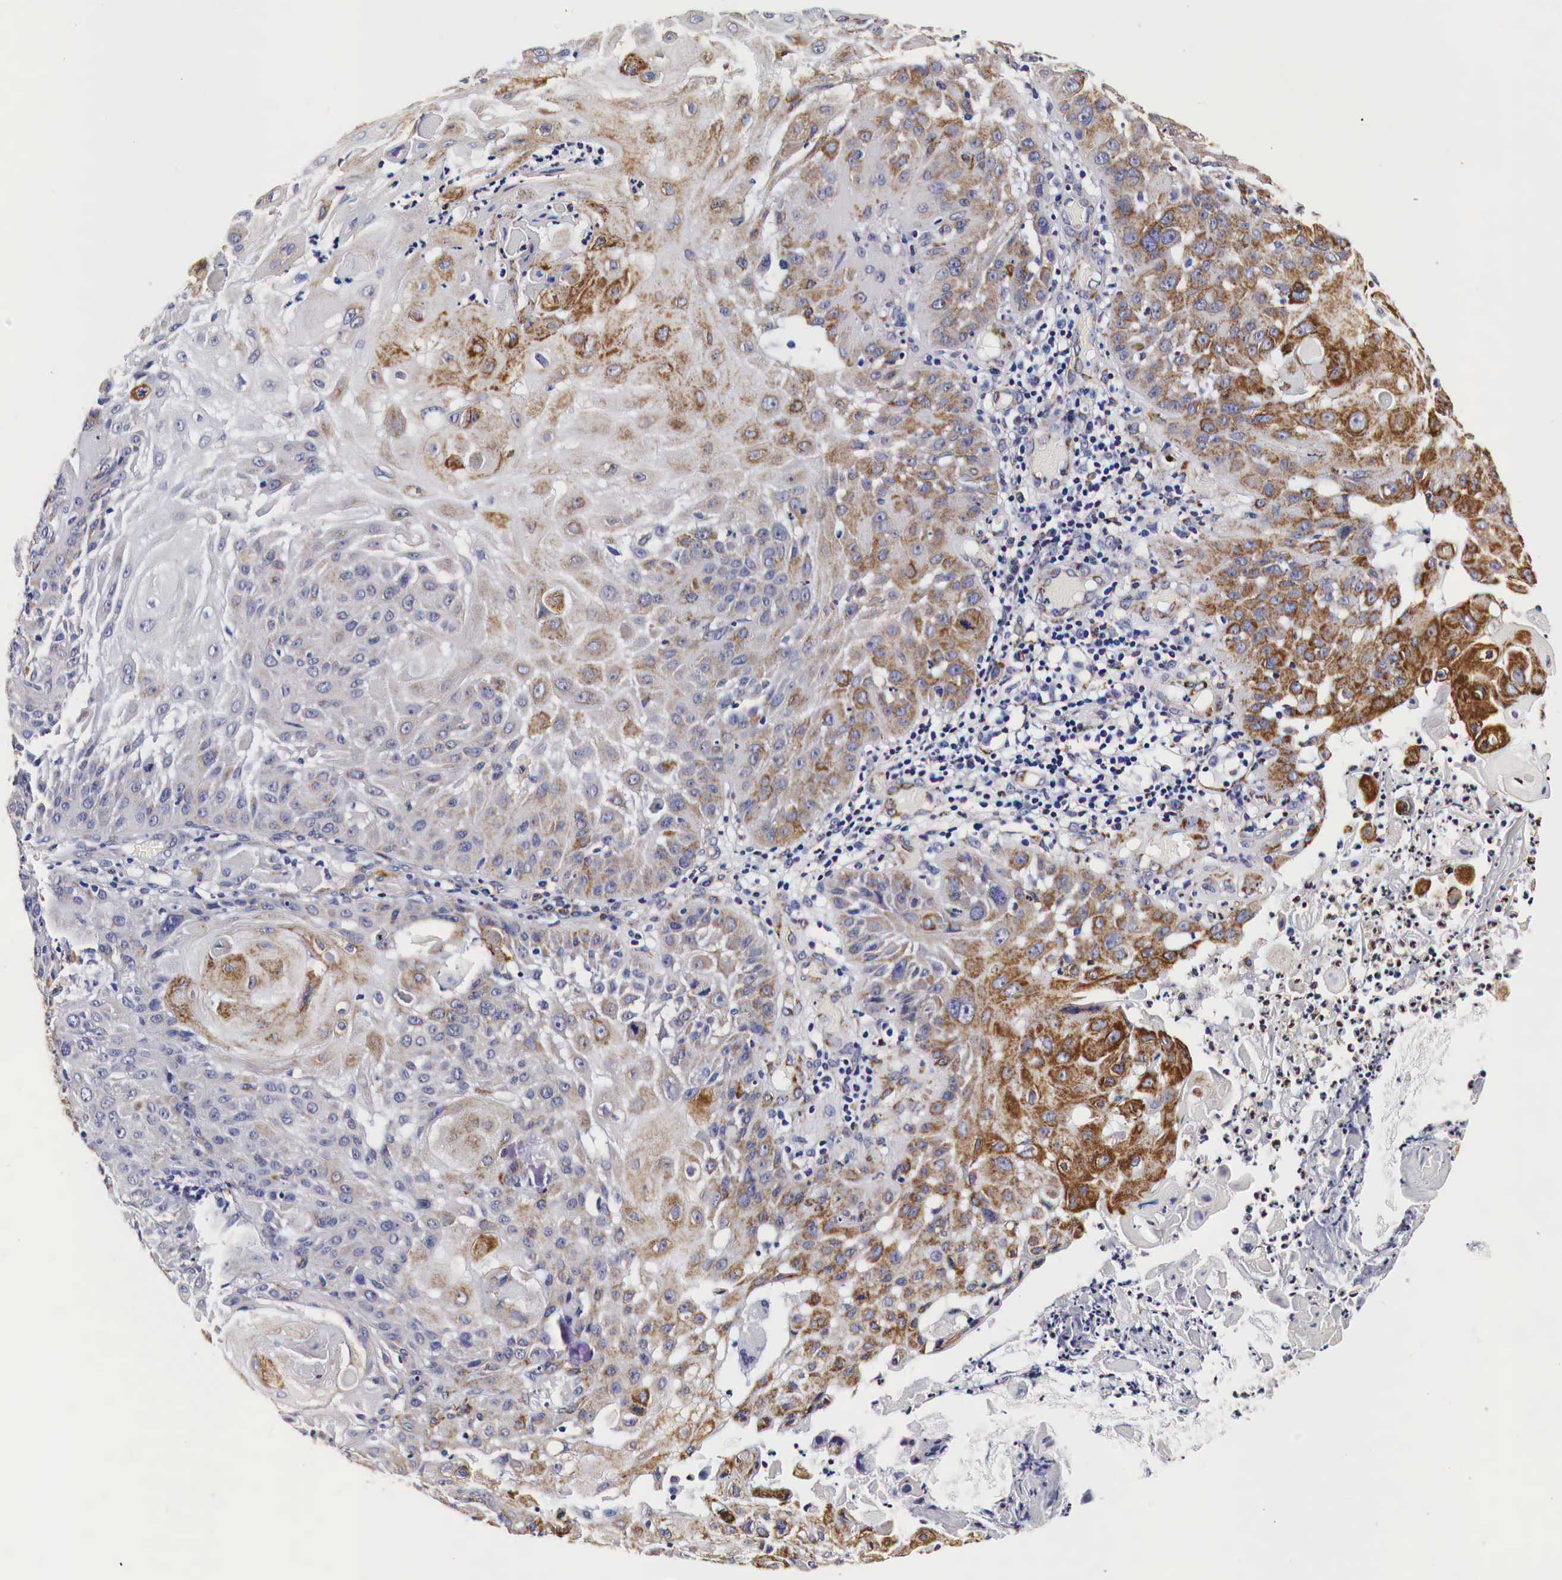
{"staining": {"intensity": "moderate", "quantity": "25%-75%", "location": "cytoplasmic/membranous"}, "tissue": "skin cancer", "cell_type": "Tumor cells", "image_type": "cancer", "snomed": [{"axis": "morphology", "description": "Squamous cell carcinoma, NOS"}, {"axis": "topography", "description": "Skin"}], "caption": "Tumor cells show moderate cytoplasmic/membranous positivity in about 25%-75% of cells in skin cancer.", "gene": "CKAP4", "patient": {"sex": "female", "age": 89}}